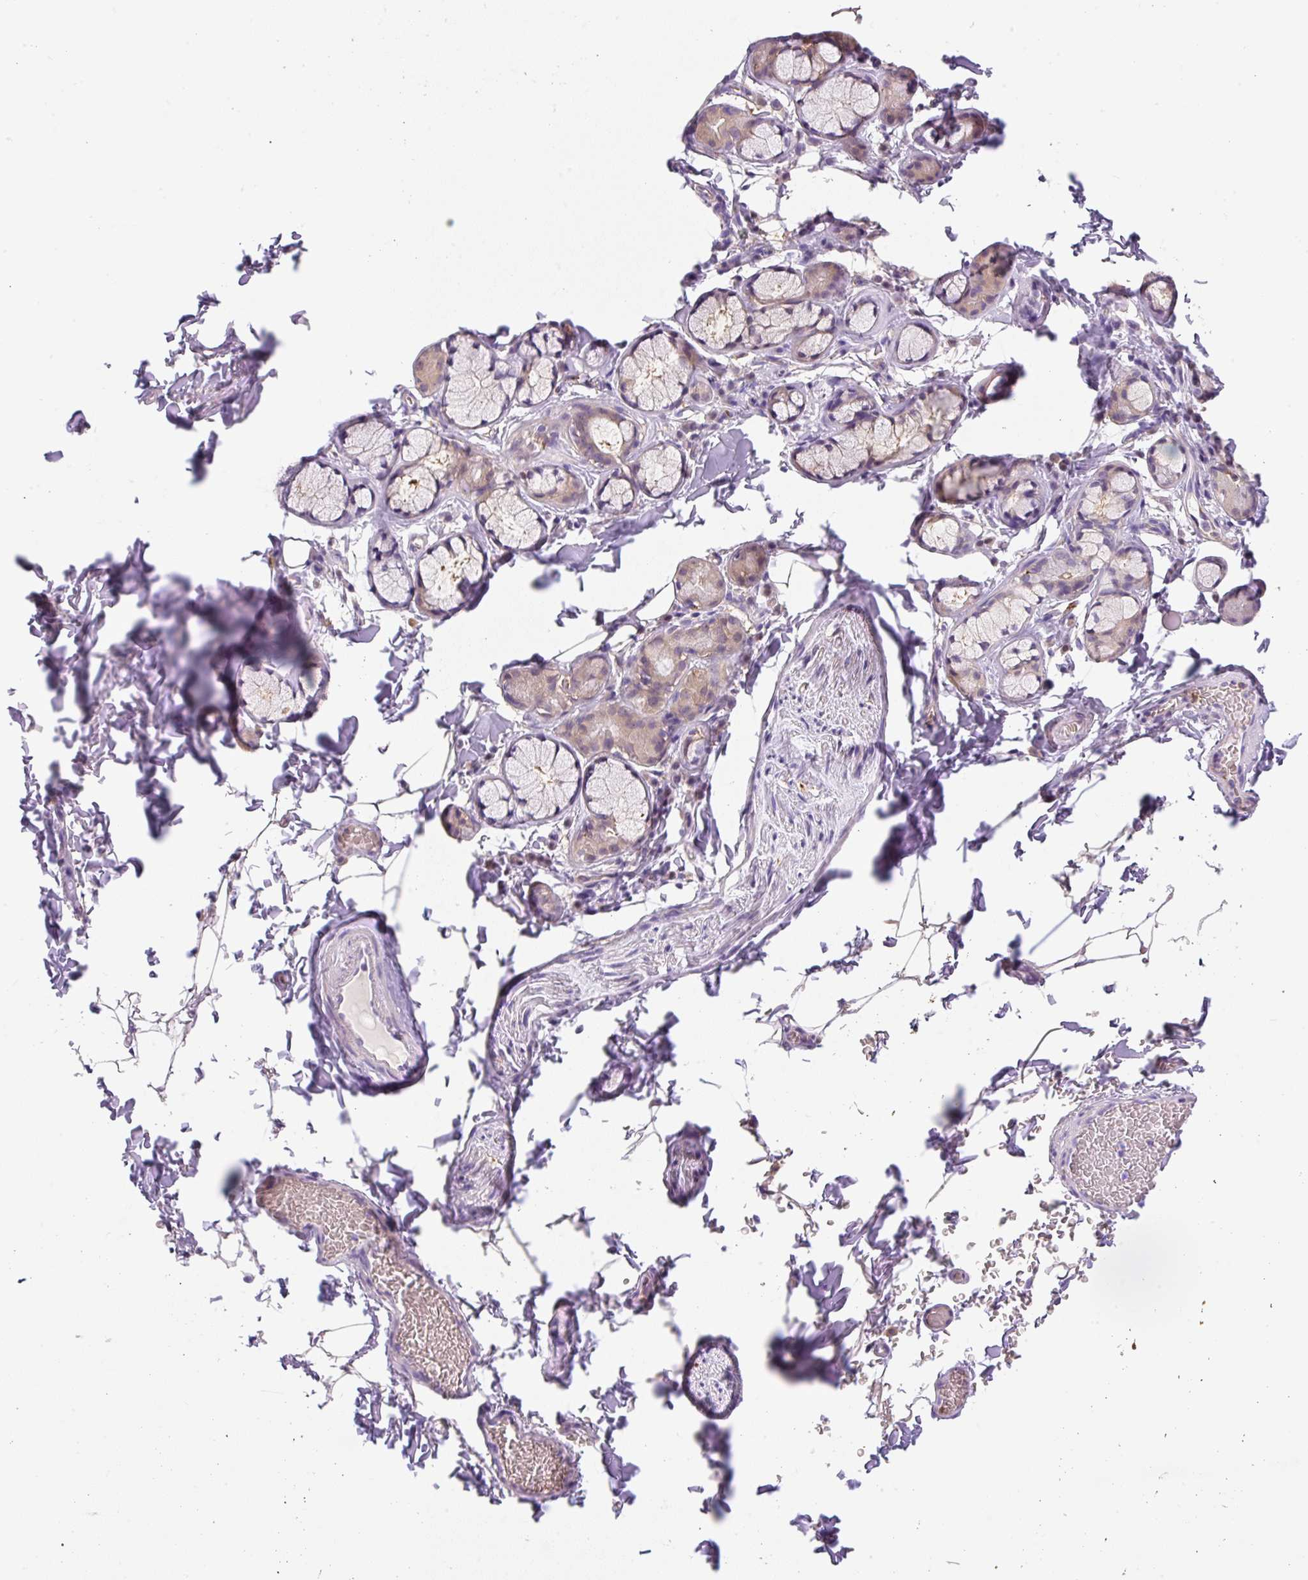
{"staining": {"intensity": "negative", "quantity": "none", "location": "none"}, "tissue": "adipose tissue", "cell_type": "Adipocytes", "image_type": "normal", "snomed": [{"axis": "morphology", "description": "Normal tissue, NOS"}, {"axis": "topography", "description": "Cartilage tissue"}, {"axis": "topography", "description": "Bronchus"}, {"axis": "topography", "description": "Peripheral nerve tissue"}], "caption": "This micrograph is of benign adipose tissue stained with IHC to label a protein in brown with the nuclei are counter-stained blue. There is no positivity in adipocytes.", "gene": "TDRD15", "patient": {"sex": "male", "age": 67}}